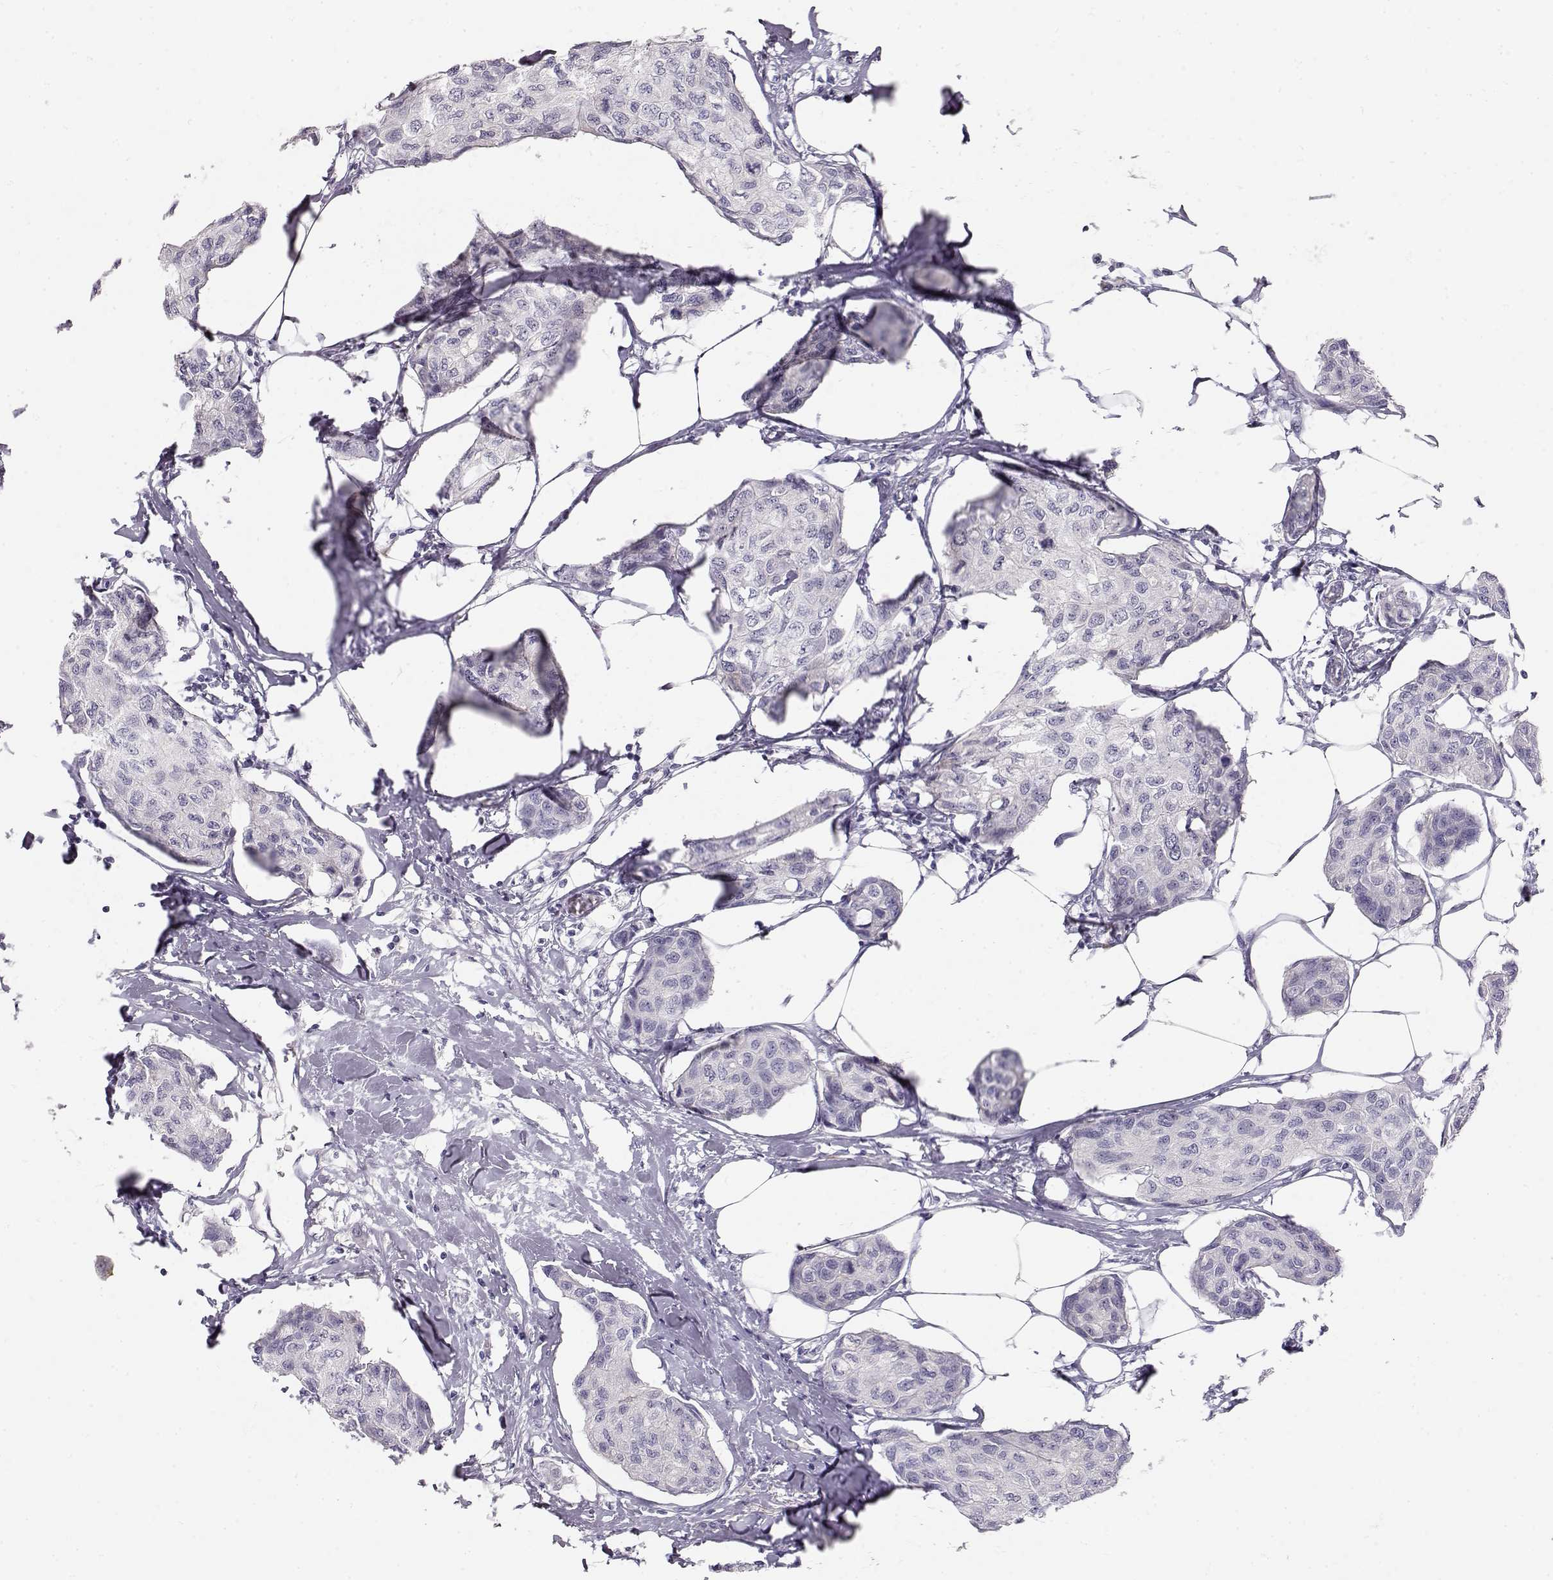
{"staining": {"intensity": "negative", "quantity": "none", "location": "none"}, "tissue": "breast cancer", "cell_type": "Tumor cells", "image_type": "cancer", "snomed": [{"axis": "morphology", "description": "Duct carcinoma"}, {"axis": "topography", "description": "Breast"}], "caption": "High power microscopy micrograph of an IHC histopathology image of breast cancer, revealing no significant staining in tumor cells.", "gene": "TTC26", "patient": {"sex": "female", "age": 80}}